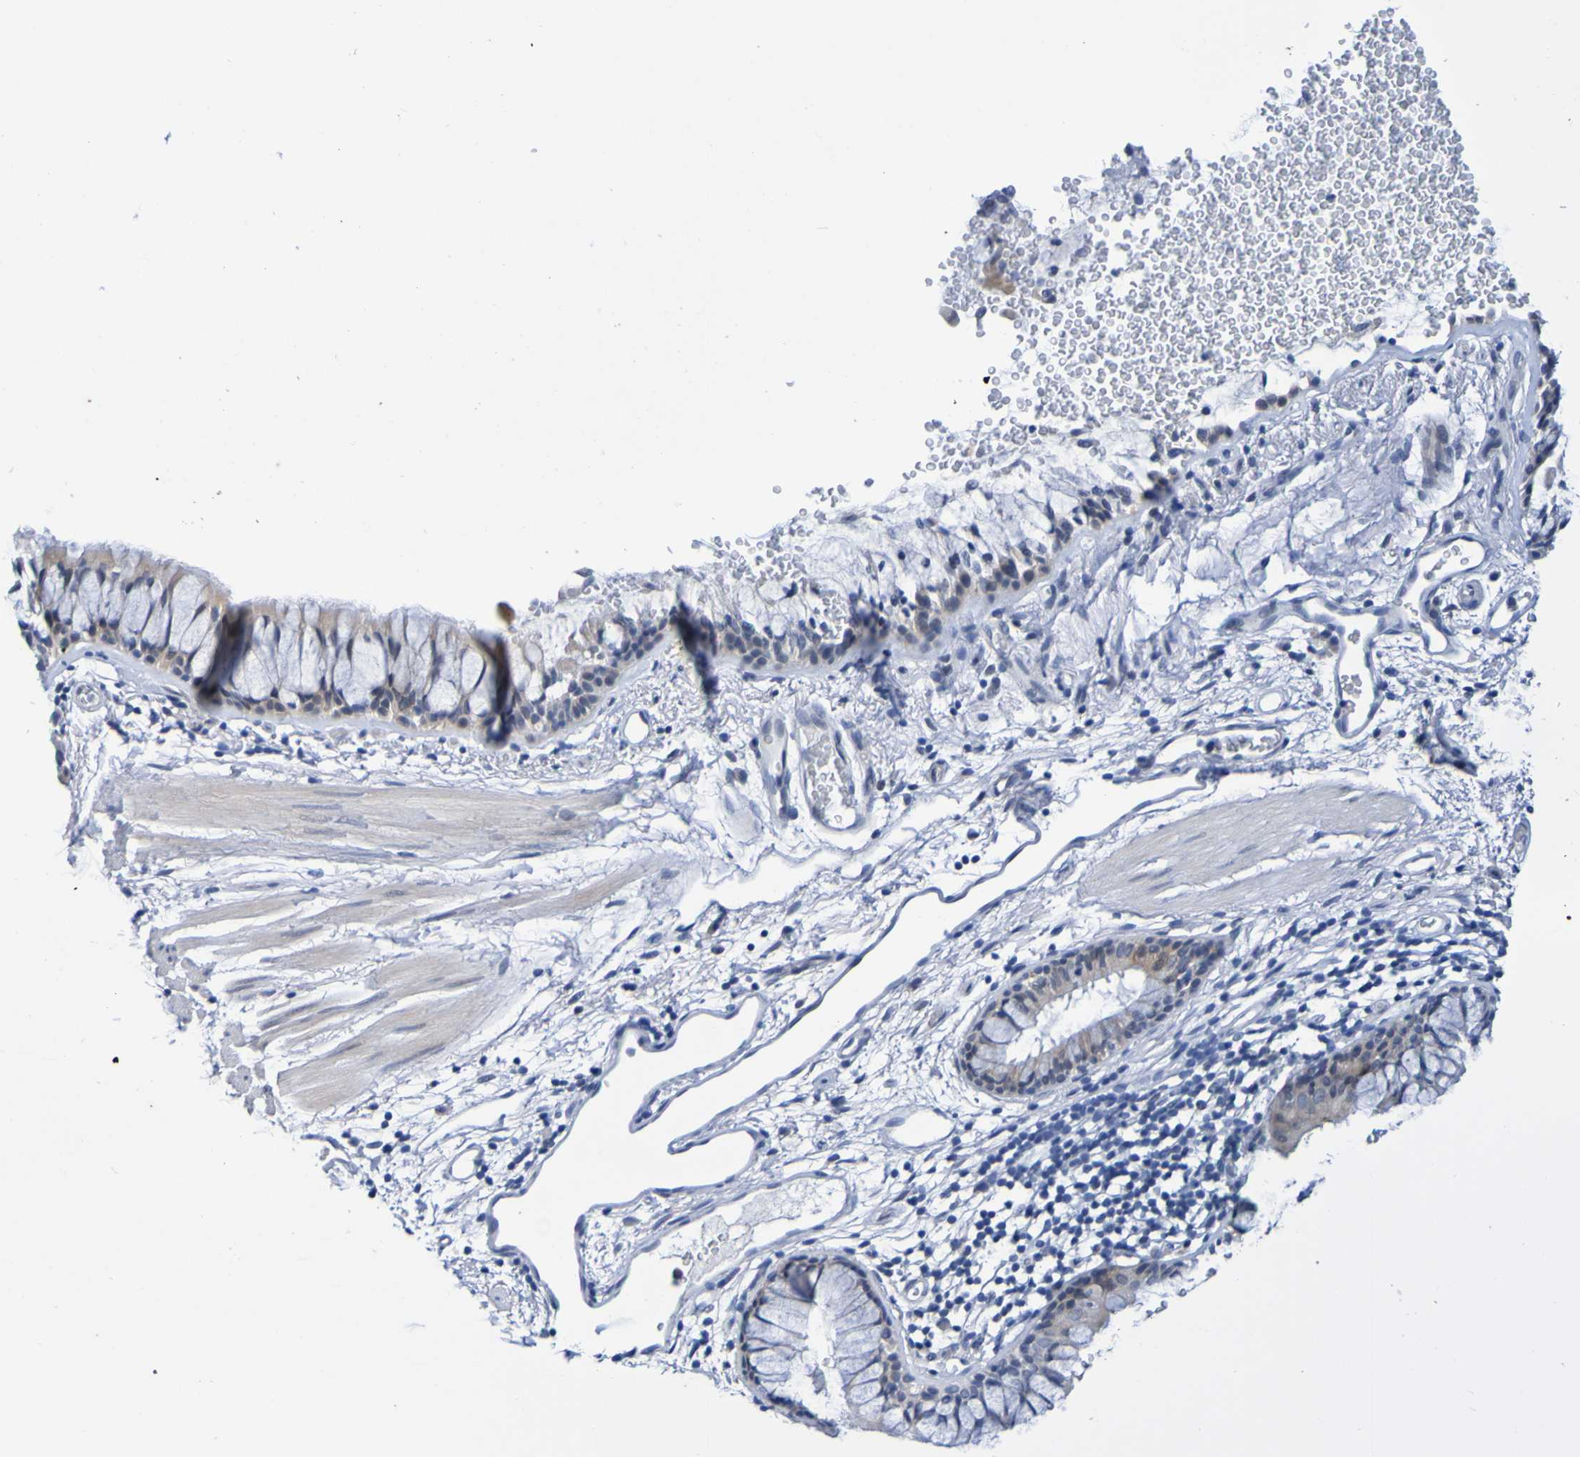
{"staining": {"intensity": "weak", "quantity": ">75%", "location": "cytoplasmic/membranous"}, "tissue": "bronchus", "cell_type": "Respiratory epithelial cells", "image_type": "normal", "snomed": [{"axis": "morphology", "description": "Normal tissue, NOS"}, {"axis": "topography", "description": "Cartilage tissue"}, {"axis": "topography", "description": "Bronchus"}], "caption": "Weak cytoplasmic/membranous positivity is present in approximately >75% of respiratory epithelial cells in benign bronchus.", "gene": "VMA21", "patient": {"sex": "female", "age": 53}}